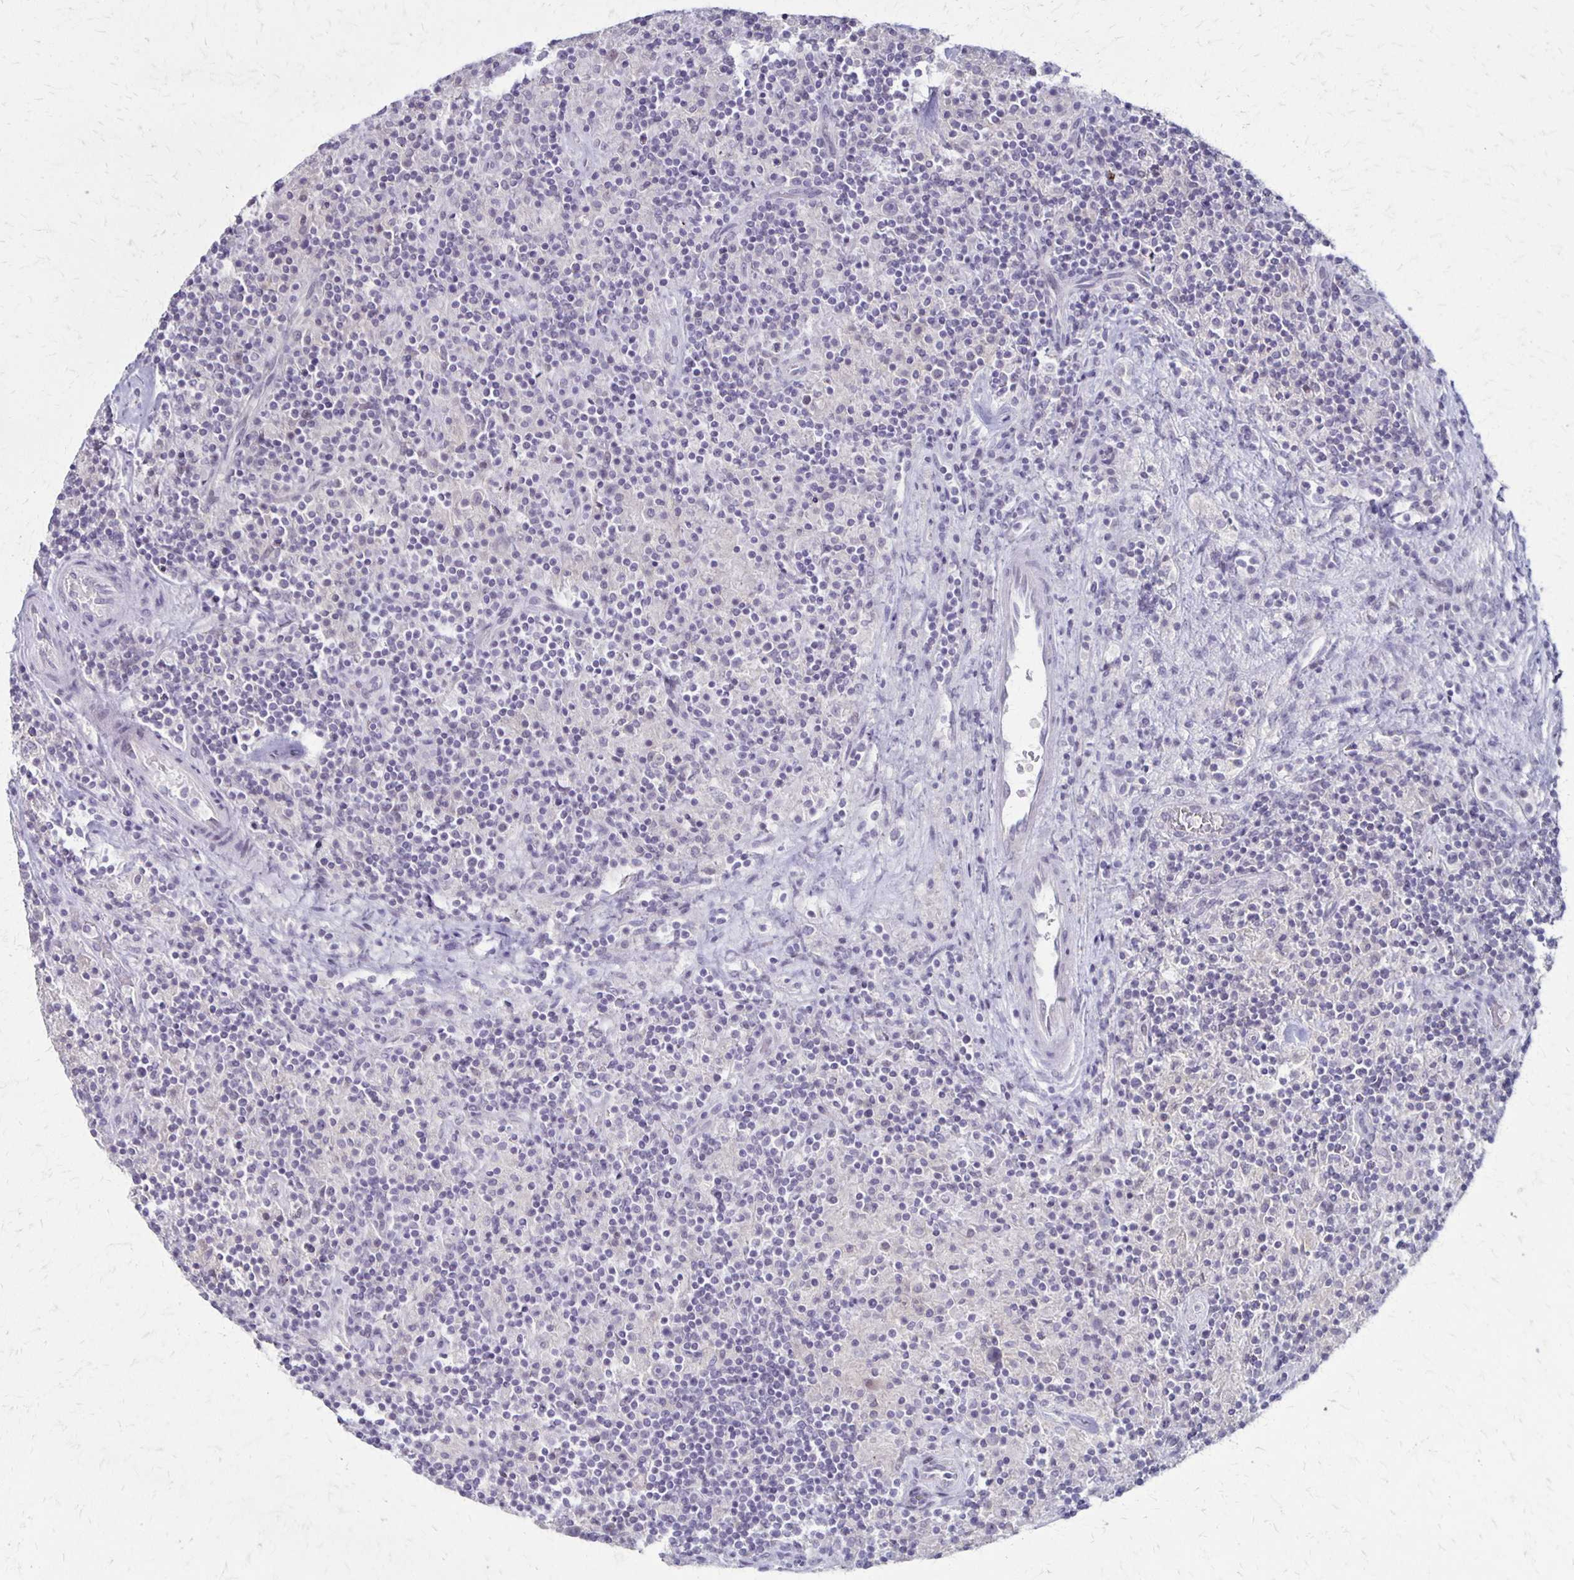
{"staining": {"intensity": "negative", "quantity": "none", "location": "none"}, "tissue": "lymphoma", "cell_type": "Tumor cells", "image_type": "cancer", "snomed": [{"axis": "morphology", "description": "Hodgkin's disease, NOS"}, {"axis": "topography", "description": "Lymph node"}], "caption": "Human lymphoma stained for a protein using immunohistochemistry (IHC) displays no staining in tumor cells.", "gene": "SLC35E2B", "patient": {"sex": "male", "age": 70}}